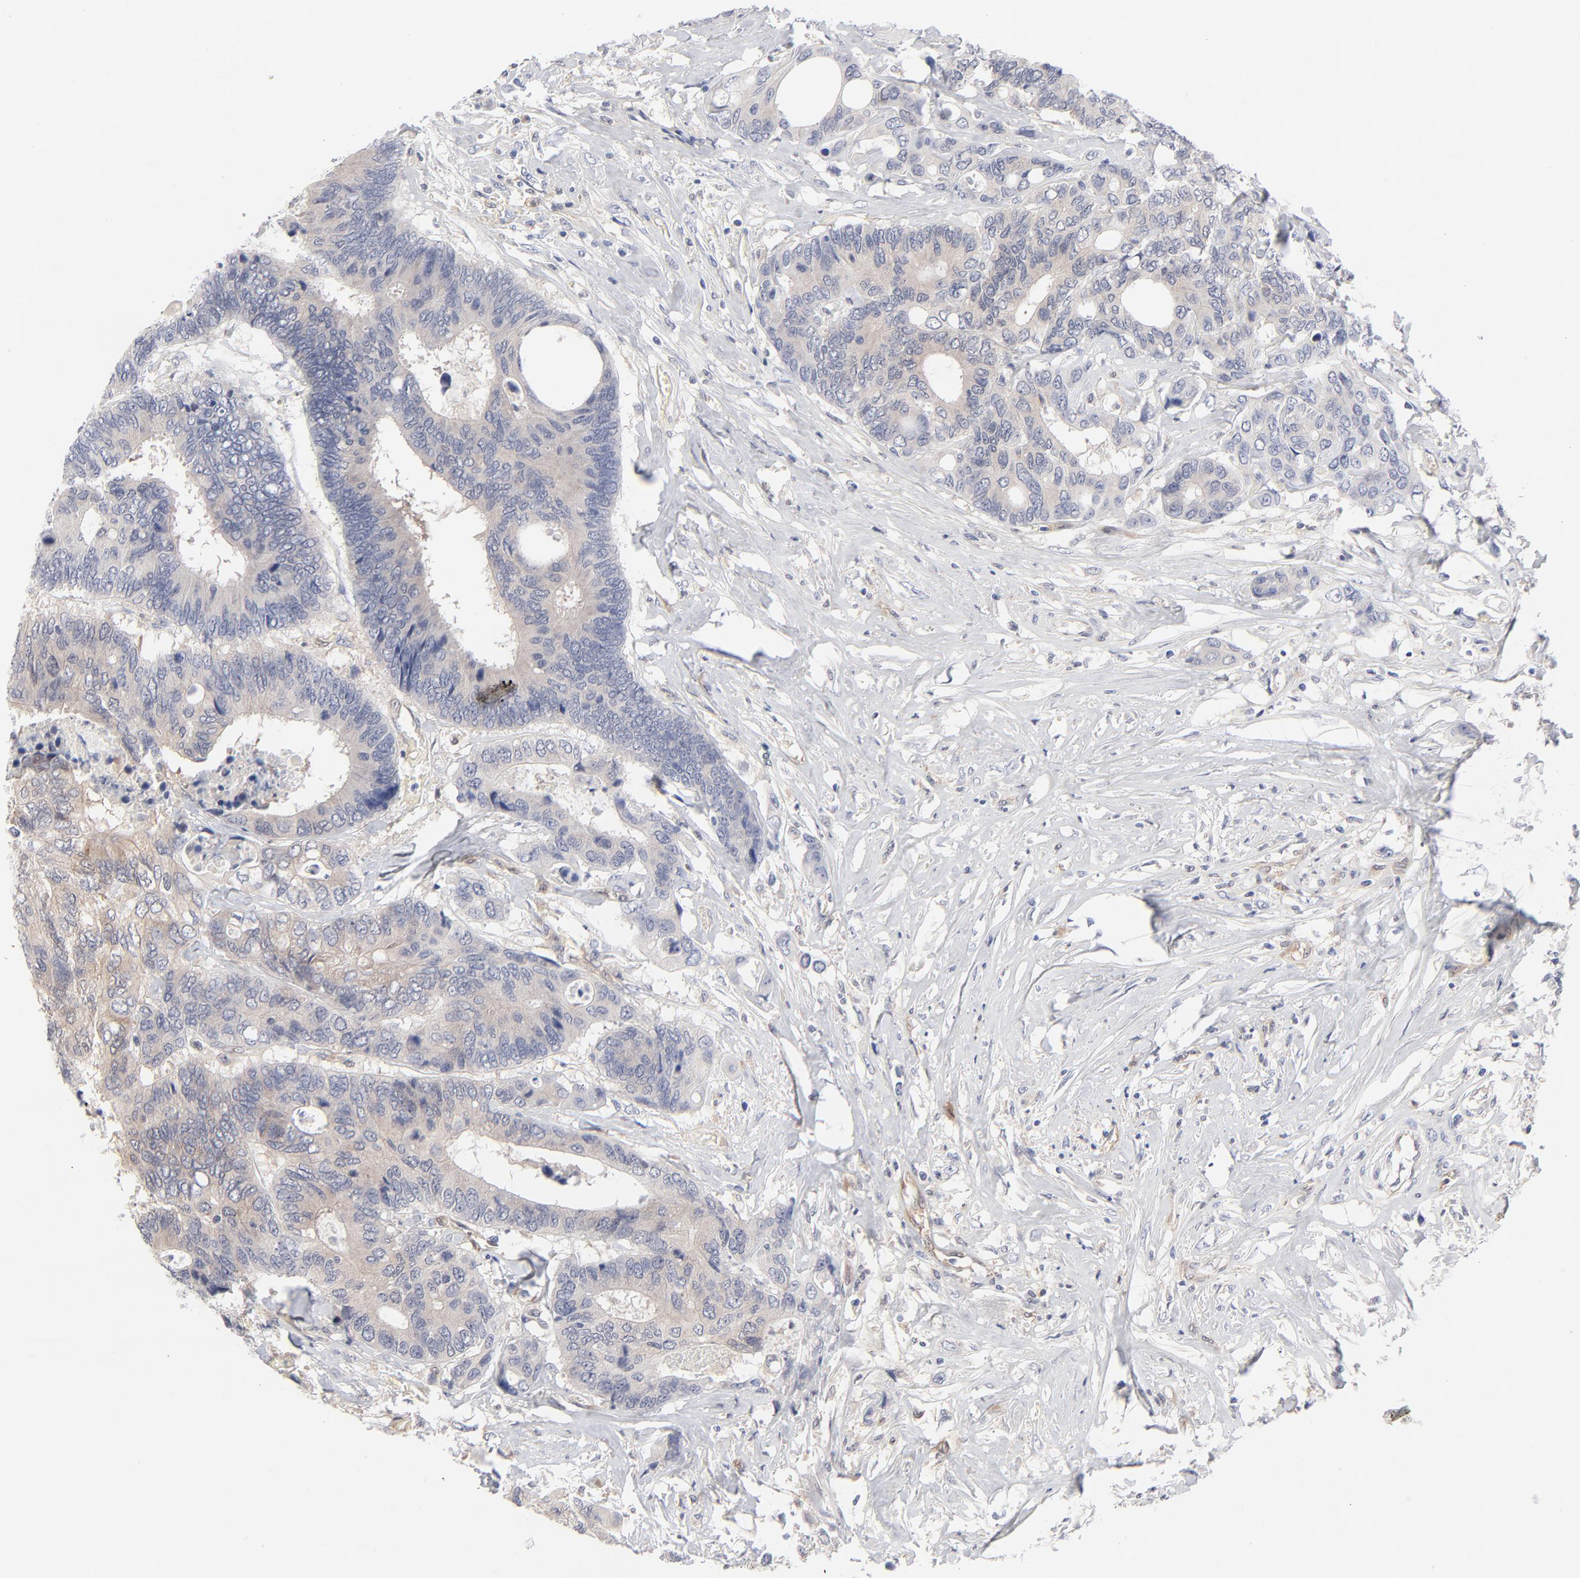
{"staining": {"intensity": "weak", "quantity": ">75%", "location": "cytoplasmic/membranous"}, "tissue": "colorectal cancer", "cell_type": "Tumor cells", "image_type": "cancer", "snomed": [{"axis": "morphology", "description": "Adenocarcinoma, NOS"}, {"axis": "topography", "description": "Rectum"}], "caption": "Approximately >75% of tumor cells in human colorectal cancer exhibit weak cytoplasmic/membranous protein positivity as visualized by brown immunohistochemical staining.", "gene": "ARRB1", "patient": {"sex": "male", "age": 55}}